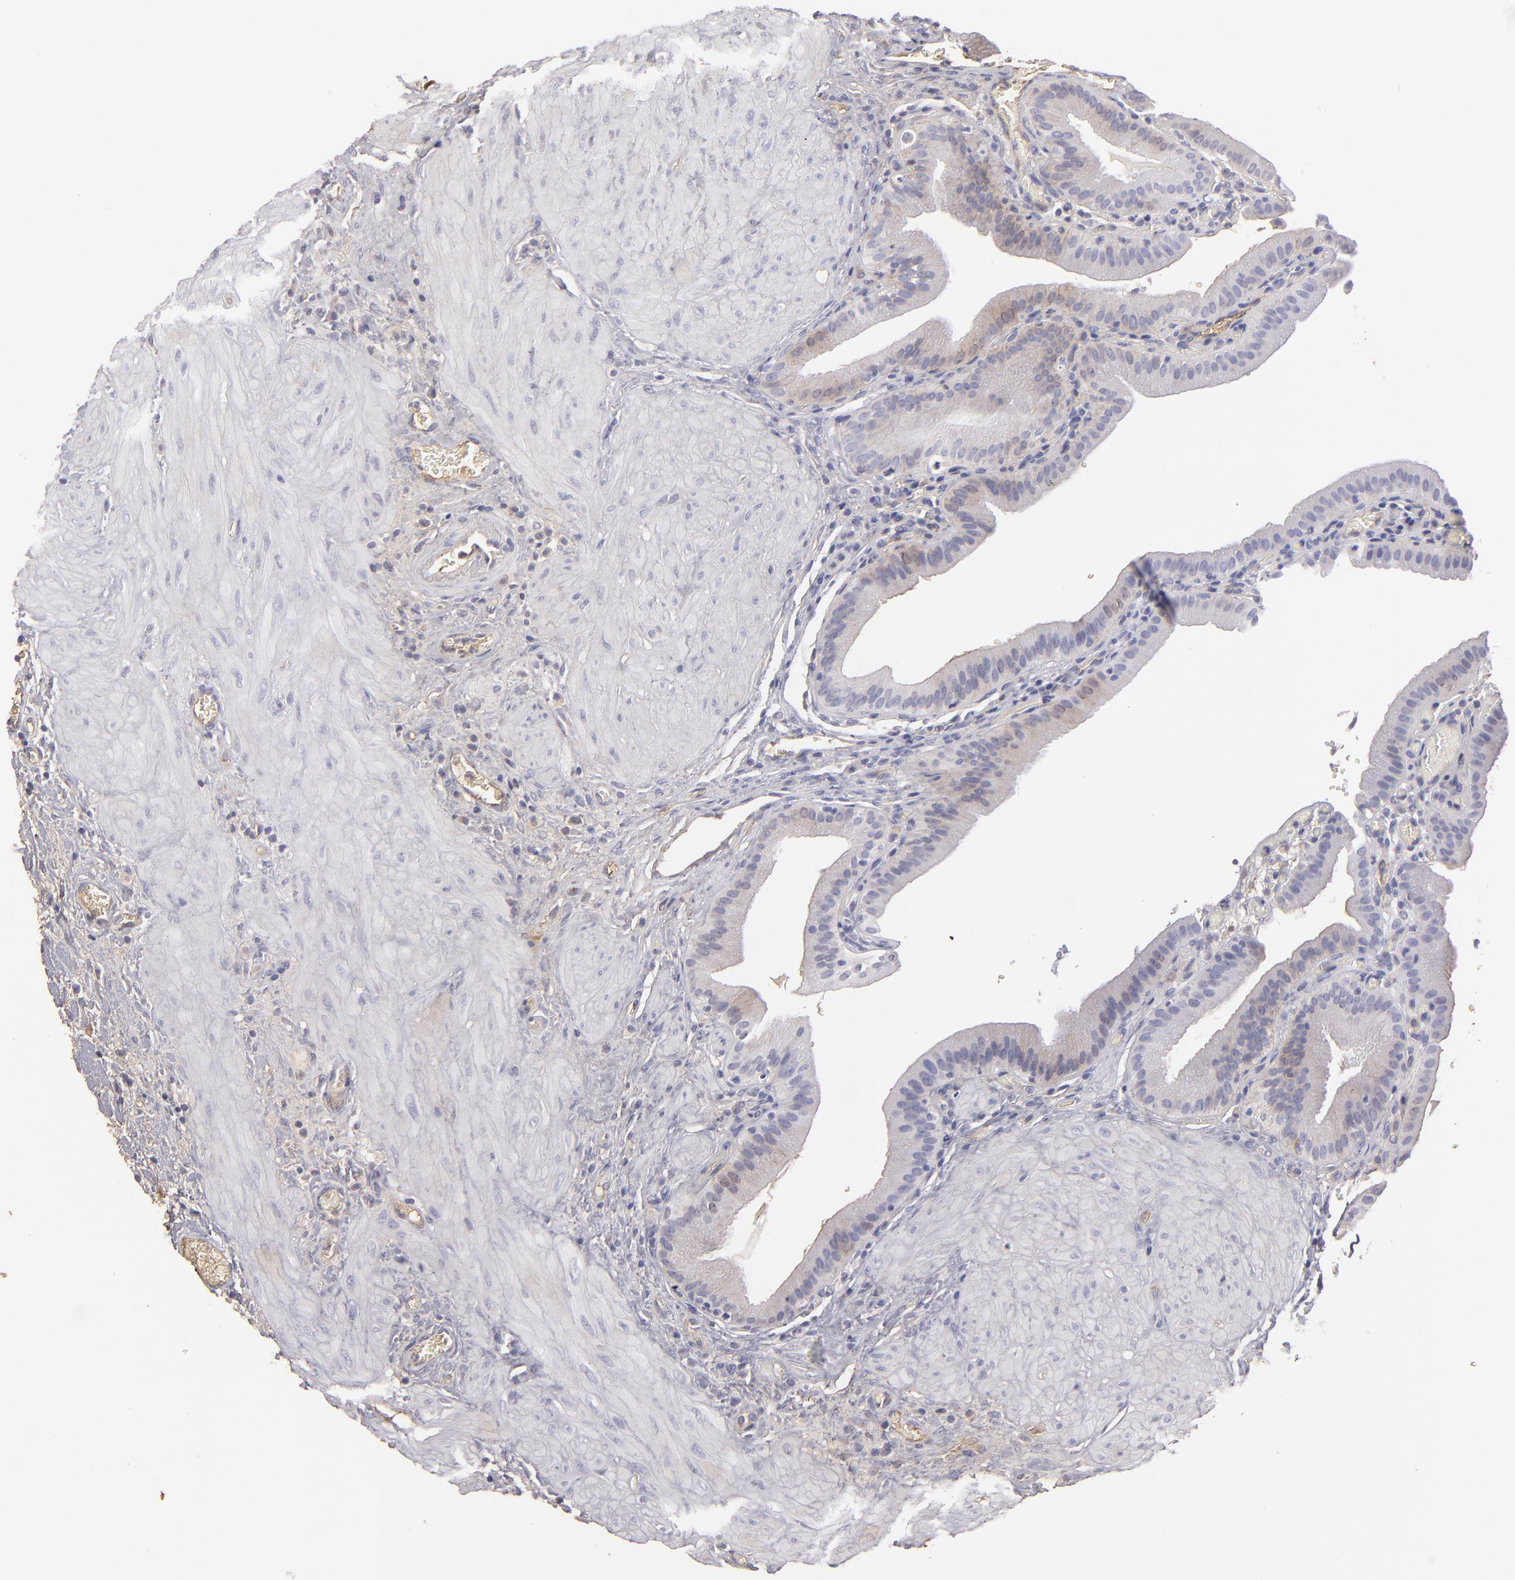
{"staining": {"intensity": "negative", "quantity": "none", "location": "none"}, "tissue": "gallbladder", "cell_type": "Glandular cells", "image_type": "normal", "snomed": [{"axis": "morphology", "description": "Normal tissue, NOS"}, {"axis": "topography", "description": "Gallbladder"}], "caption": "Immunohistochemistry of unremarkable human gallbladder displays no staining in glandular cells.", "gene": "ABCC4", "patient": {"sex": "female", "age": 75}}